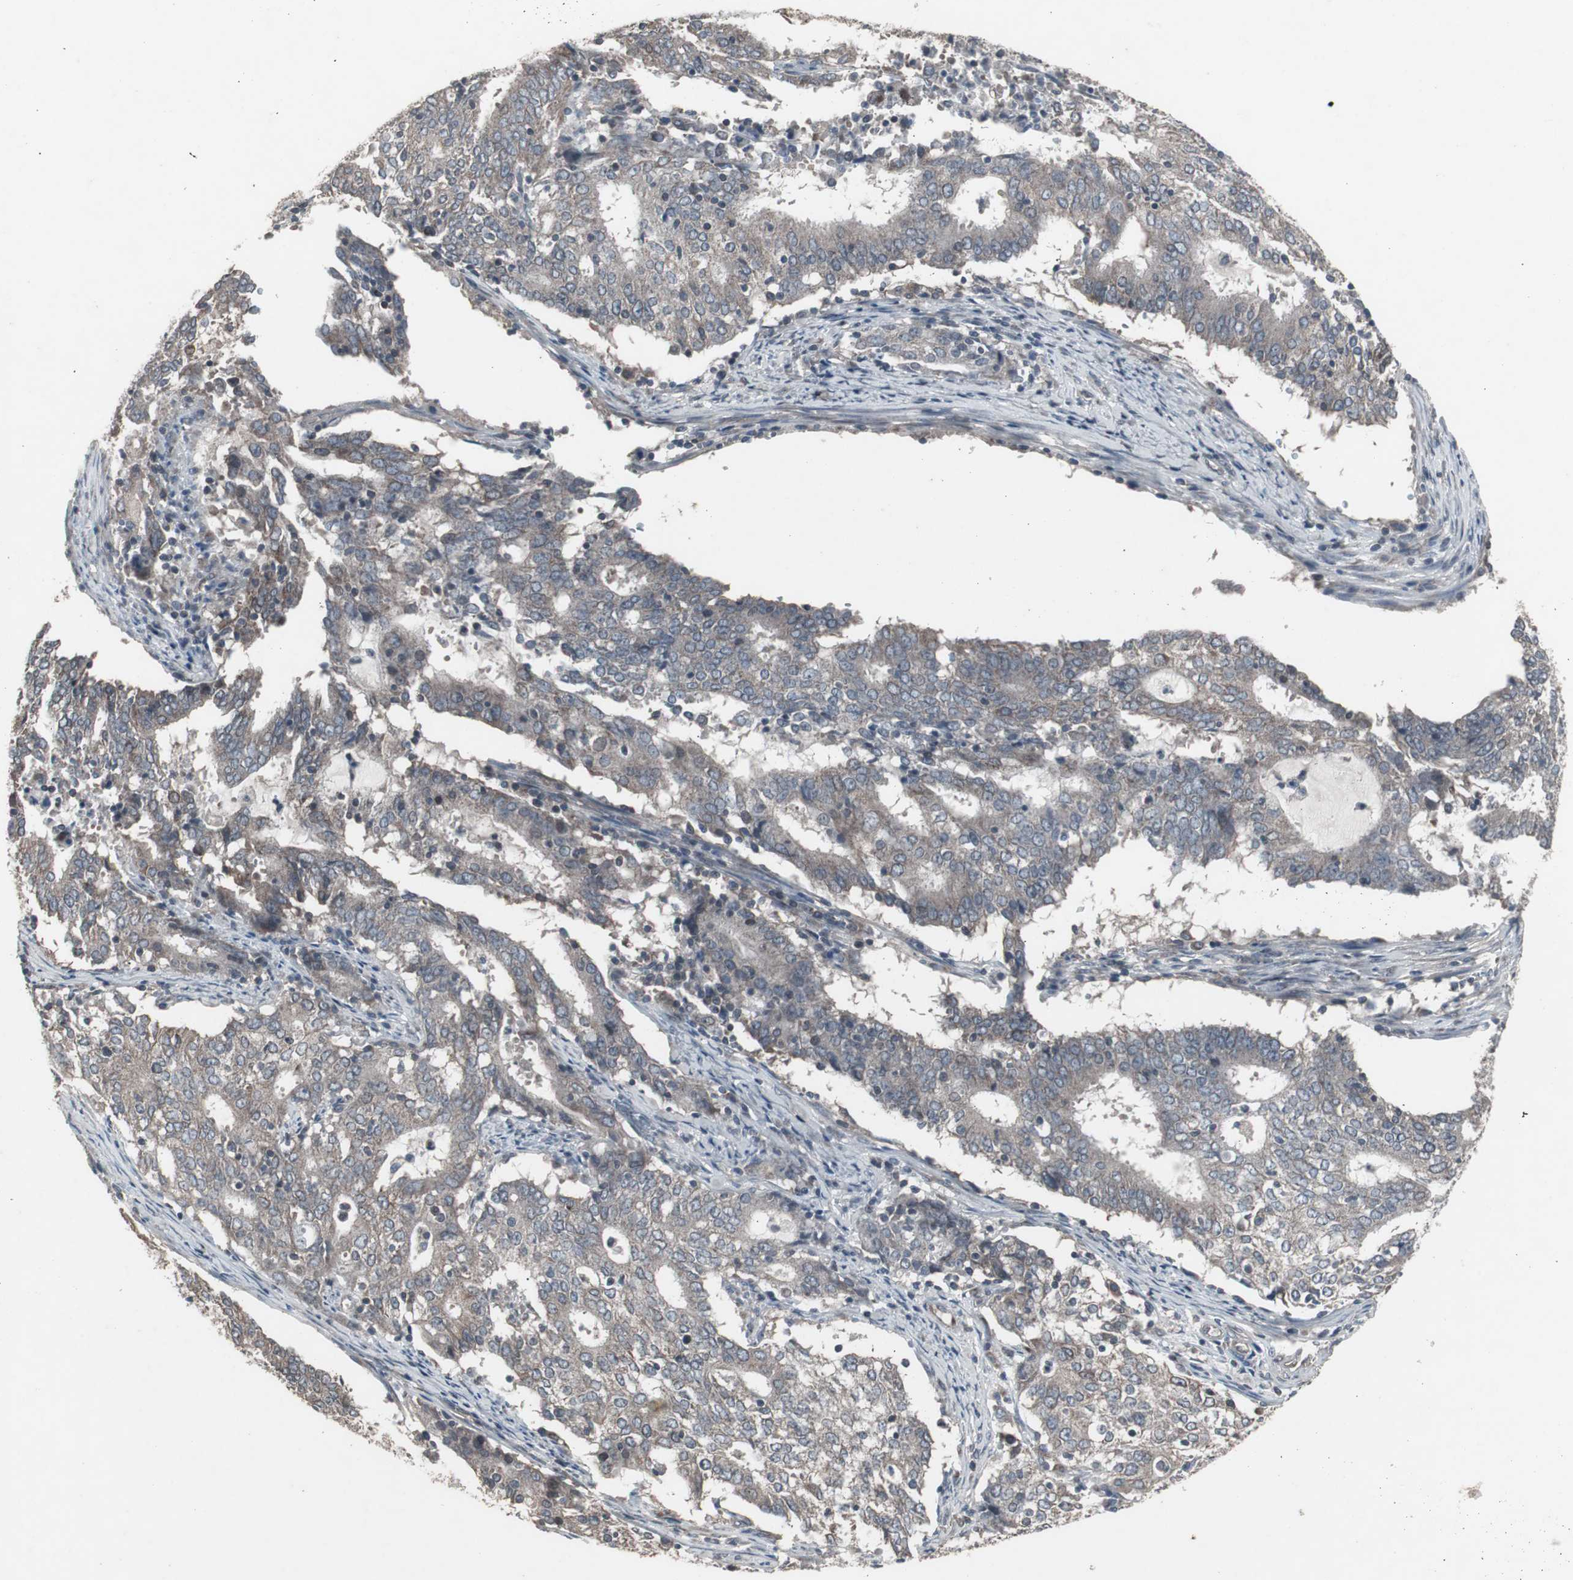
{"staining": {"intensity": "weak", "quantity": "25%-75%", "location": "cytoplasmic/membranous"}, "tissue": "cervical cancer", "cell_type": "Tumor cells", "image_type": "cancer", "snomed": [{"axis": "morphology", "description": "Adenocarcinoma, NOS"}, {"axis": "topography", "description": "Cervix"}], "caption": "IHC micrograph of neoplastic tissue: cervical cancer (adenocarcinoma) stained using immunohistochemistry displays low levels of weak protein expression localized specifically in the cytoplasmic/membranous of tumor cells, appearing as a cytoplasmic/membranous brown color.", "gene": "SSTR2", "patient": {"sex": "female", "age": 44}}